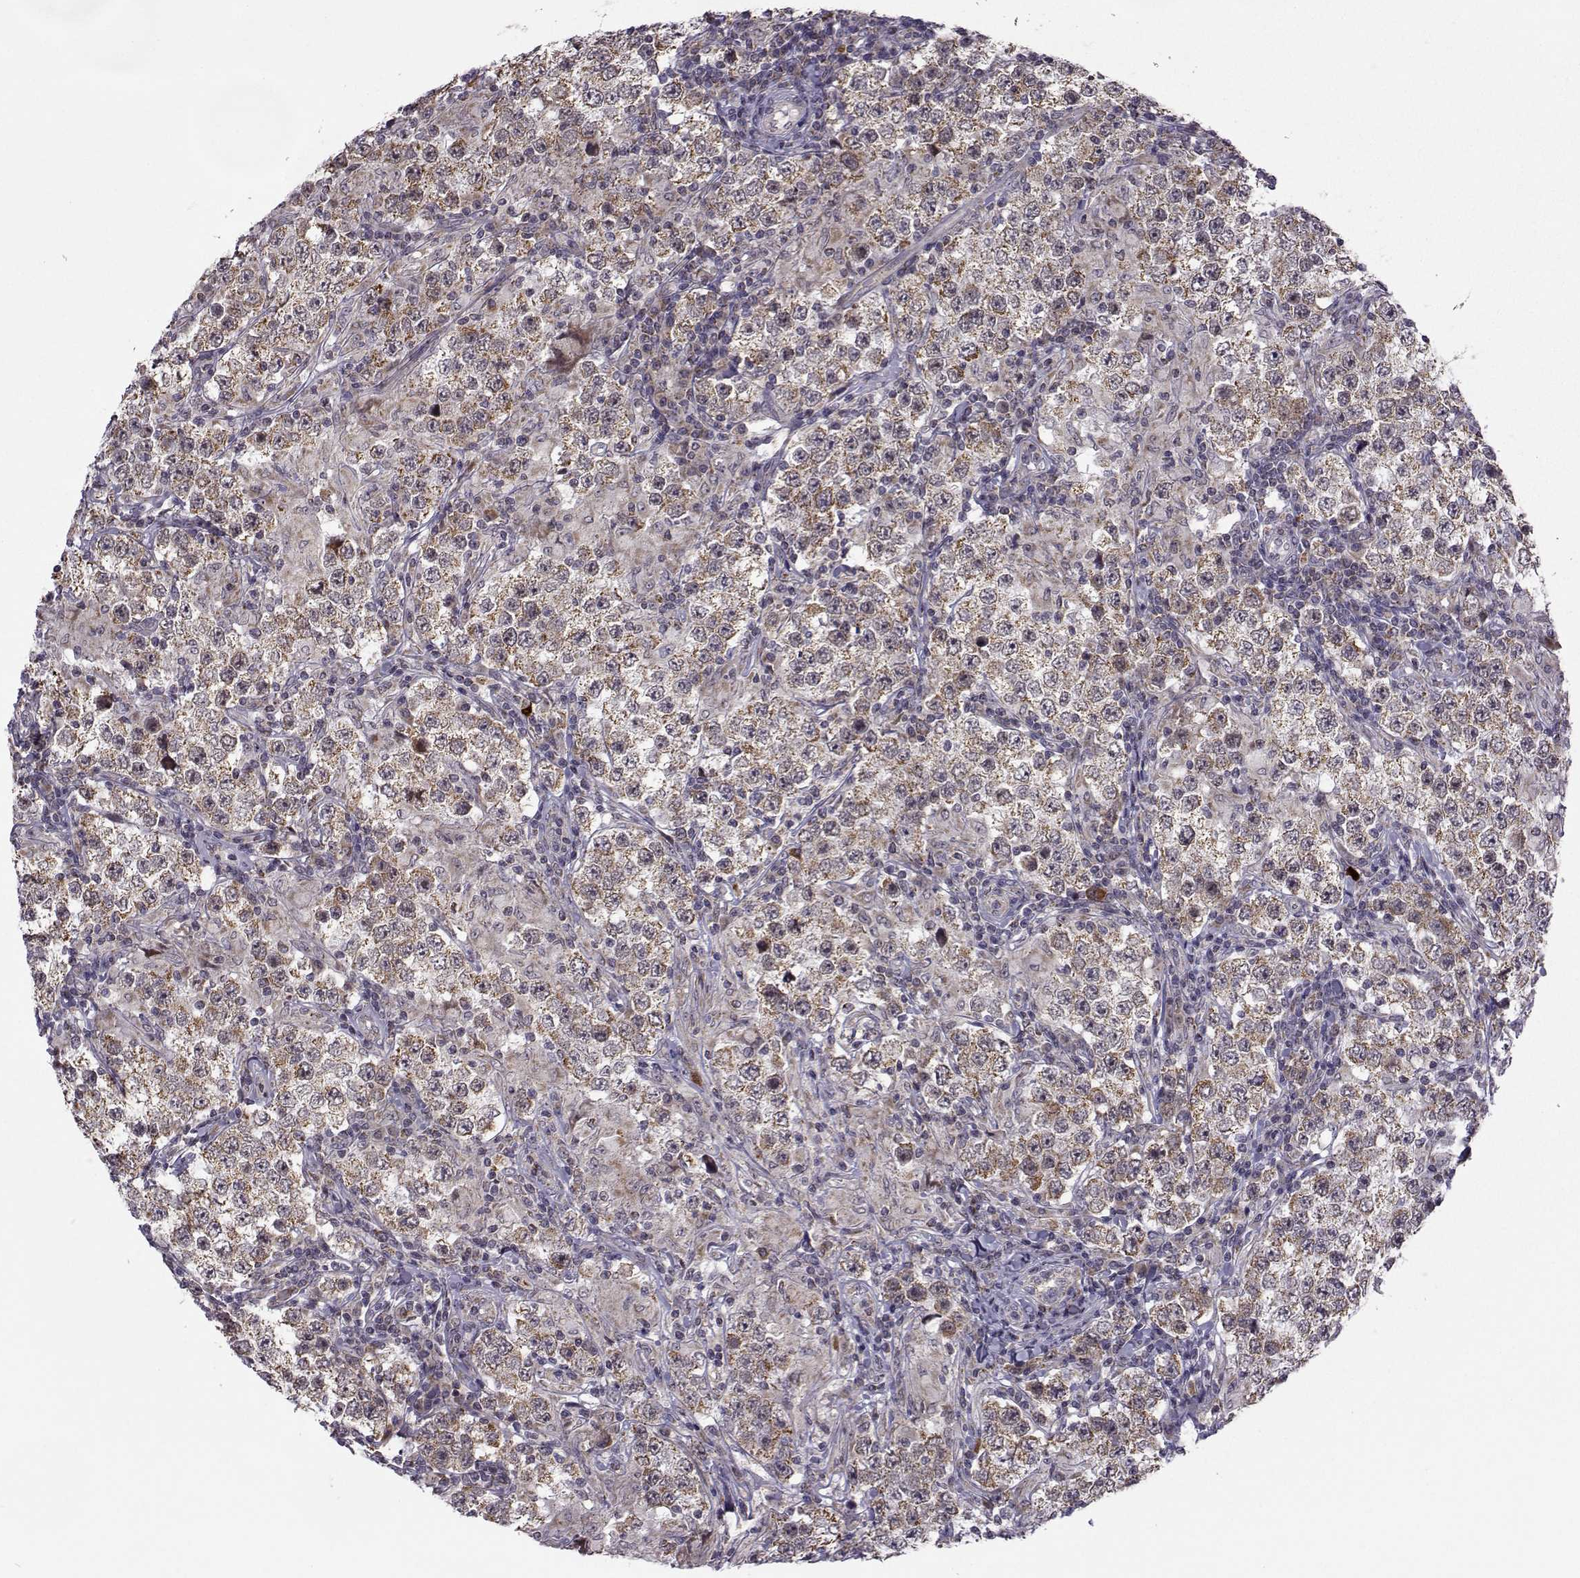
{"staining": {"intensity": "moderate", "quantity": "25%-75%", "location": "cytoplasmic/membranous"}, "tissue": "testis cancer", "cell_type": "Tumor cells", "image_type": "cancer", "snomed": [{"axis": "morphology", "description": "Seminoma, NOS"}, {"axis": "morphology", "description": "Carcinoma, Embryonal, NOS"}, {"axis": "topography", "description": "Testis"}], "caption": "Protein expression analysis of human seminoma (testis) reveals moderate cytoplasmic/membranous positivity in approximately 25%-75% of tumor cells.", "gene": "NECAB3", "patient": {"sex": "male", "age": 41}}